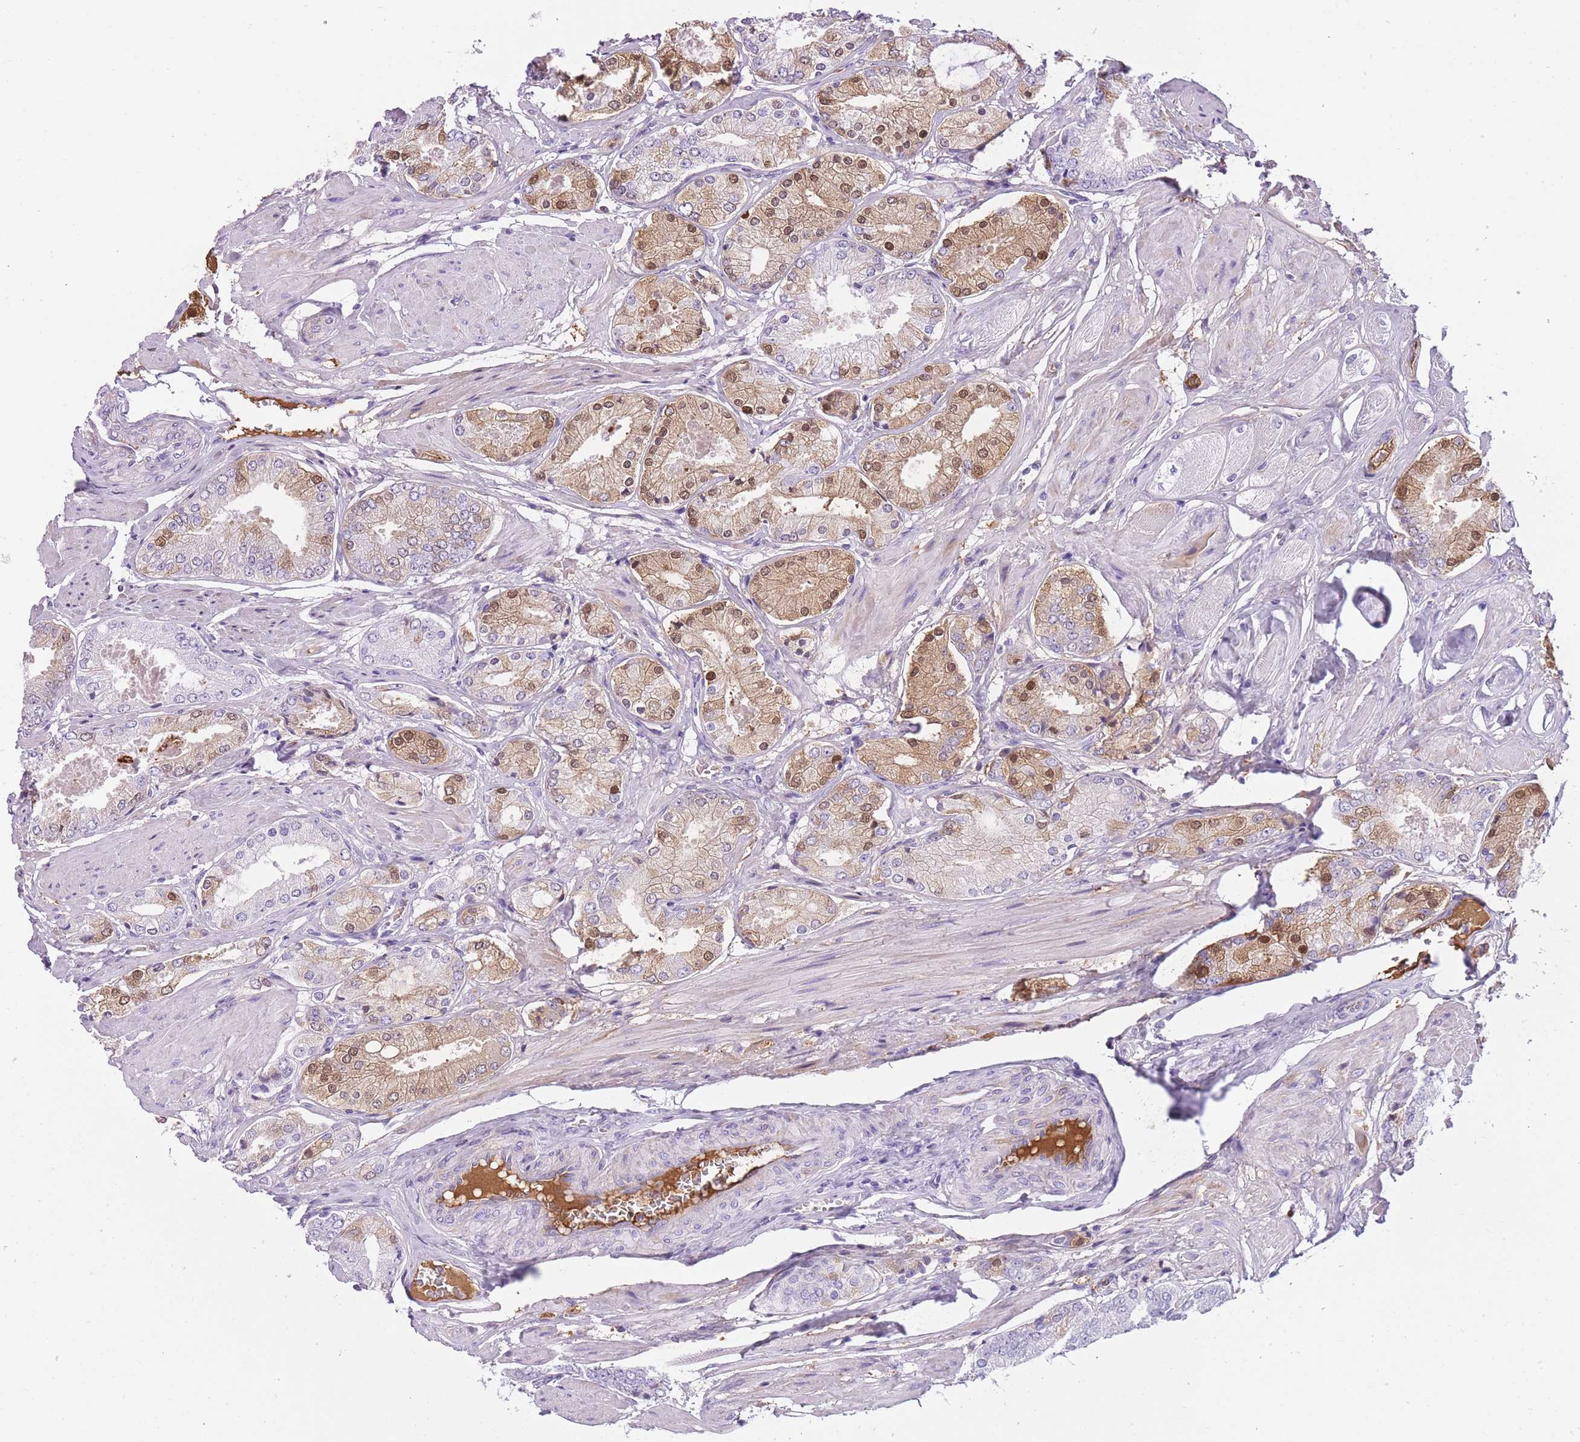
{"staining": {"intensity": "moderate", "quantity": "25%-75%", "location": "cytoplasmic/membranous,nuclear"}, "tissue": "prostate cancer", "cell_type": "Tumor cells", "image_type": "cancer", "snomed": [{"axis": "morphology", "description": "Adenocarcinoma, High grade"}, {"axis": "topography", "description": "Prostate and seminal vesicle, NOS"}], "caption": "Brown immunohistochemical staining in human prostate cancer (adenocarcinoma (high-grade)) exhibits moderate cytoplasmic/membranous and nuclear expression in about 25%-75% of tumor cells.", "gene": "GNAT1", "patient": {"sex": "male", "age": 64}}